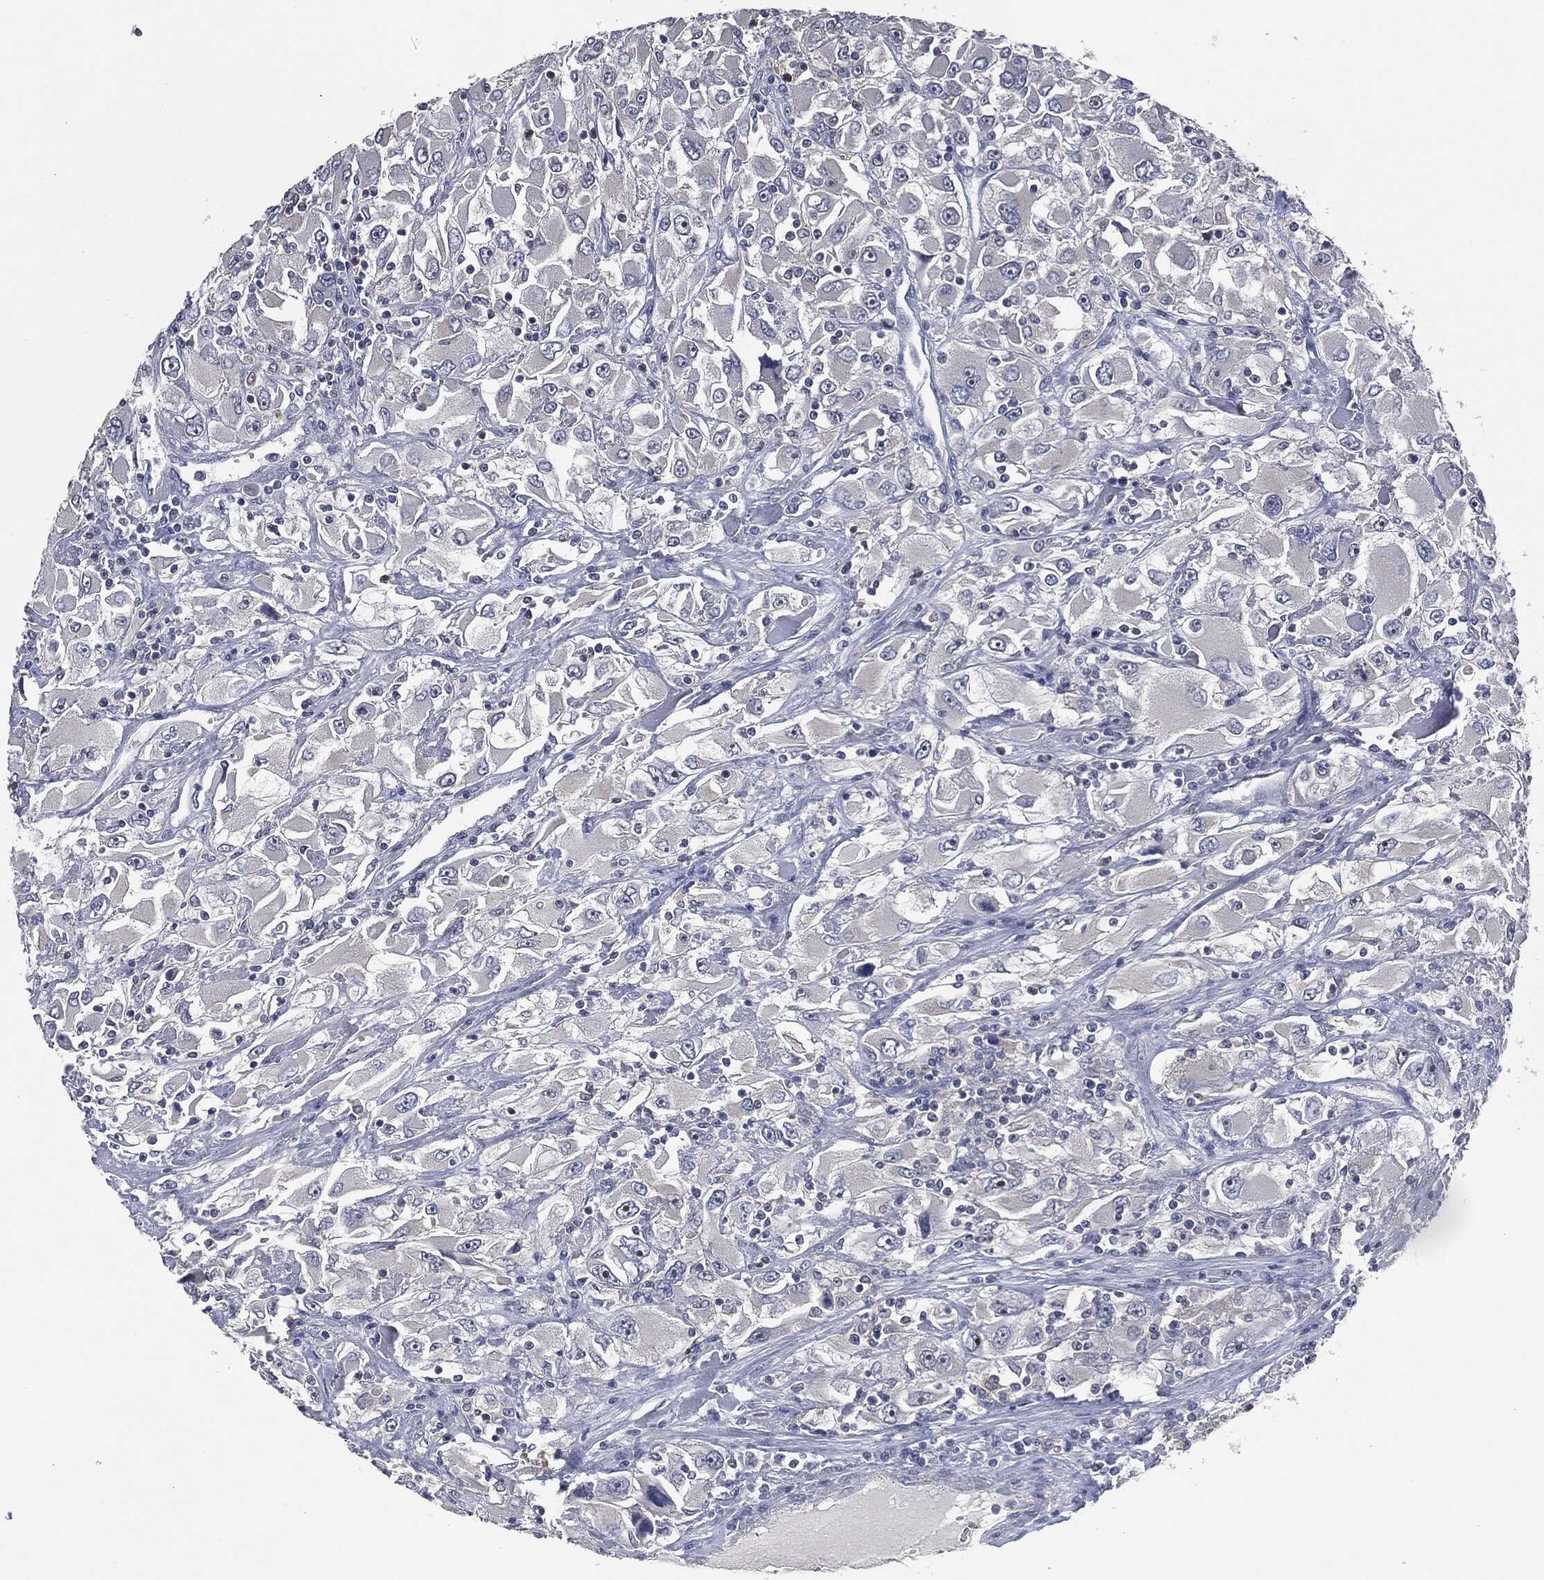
{"staining": {"intensity": "negative", "quantity": "none", "location": "none"}, "tissue": "renal cancer", "cell_type": "Tumor cells", "image_type": "cancer", "snomed": [{"axis": "morphology", "description": "Adenocarcinoma, NOS"}, {"axis": "topography", "description": "Kidney"}], "caption": "High power microscopy photomicrograph of an IHC histopathology image of renal adenocarcinoma, revealing no significant expression in tumor cells. (DAB immunohistochemistry (IHC), high magnification).", "gene": "IL1RN", "patient": {"sex": "female", "age": 52}}